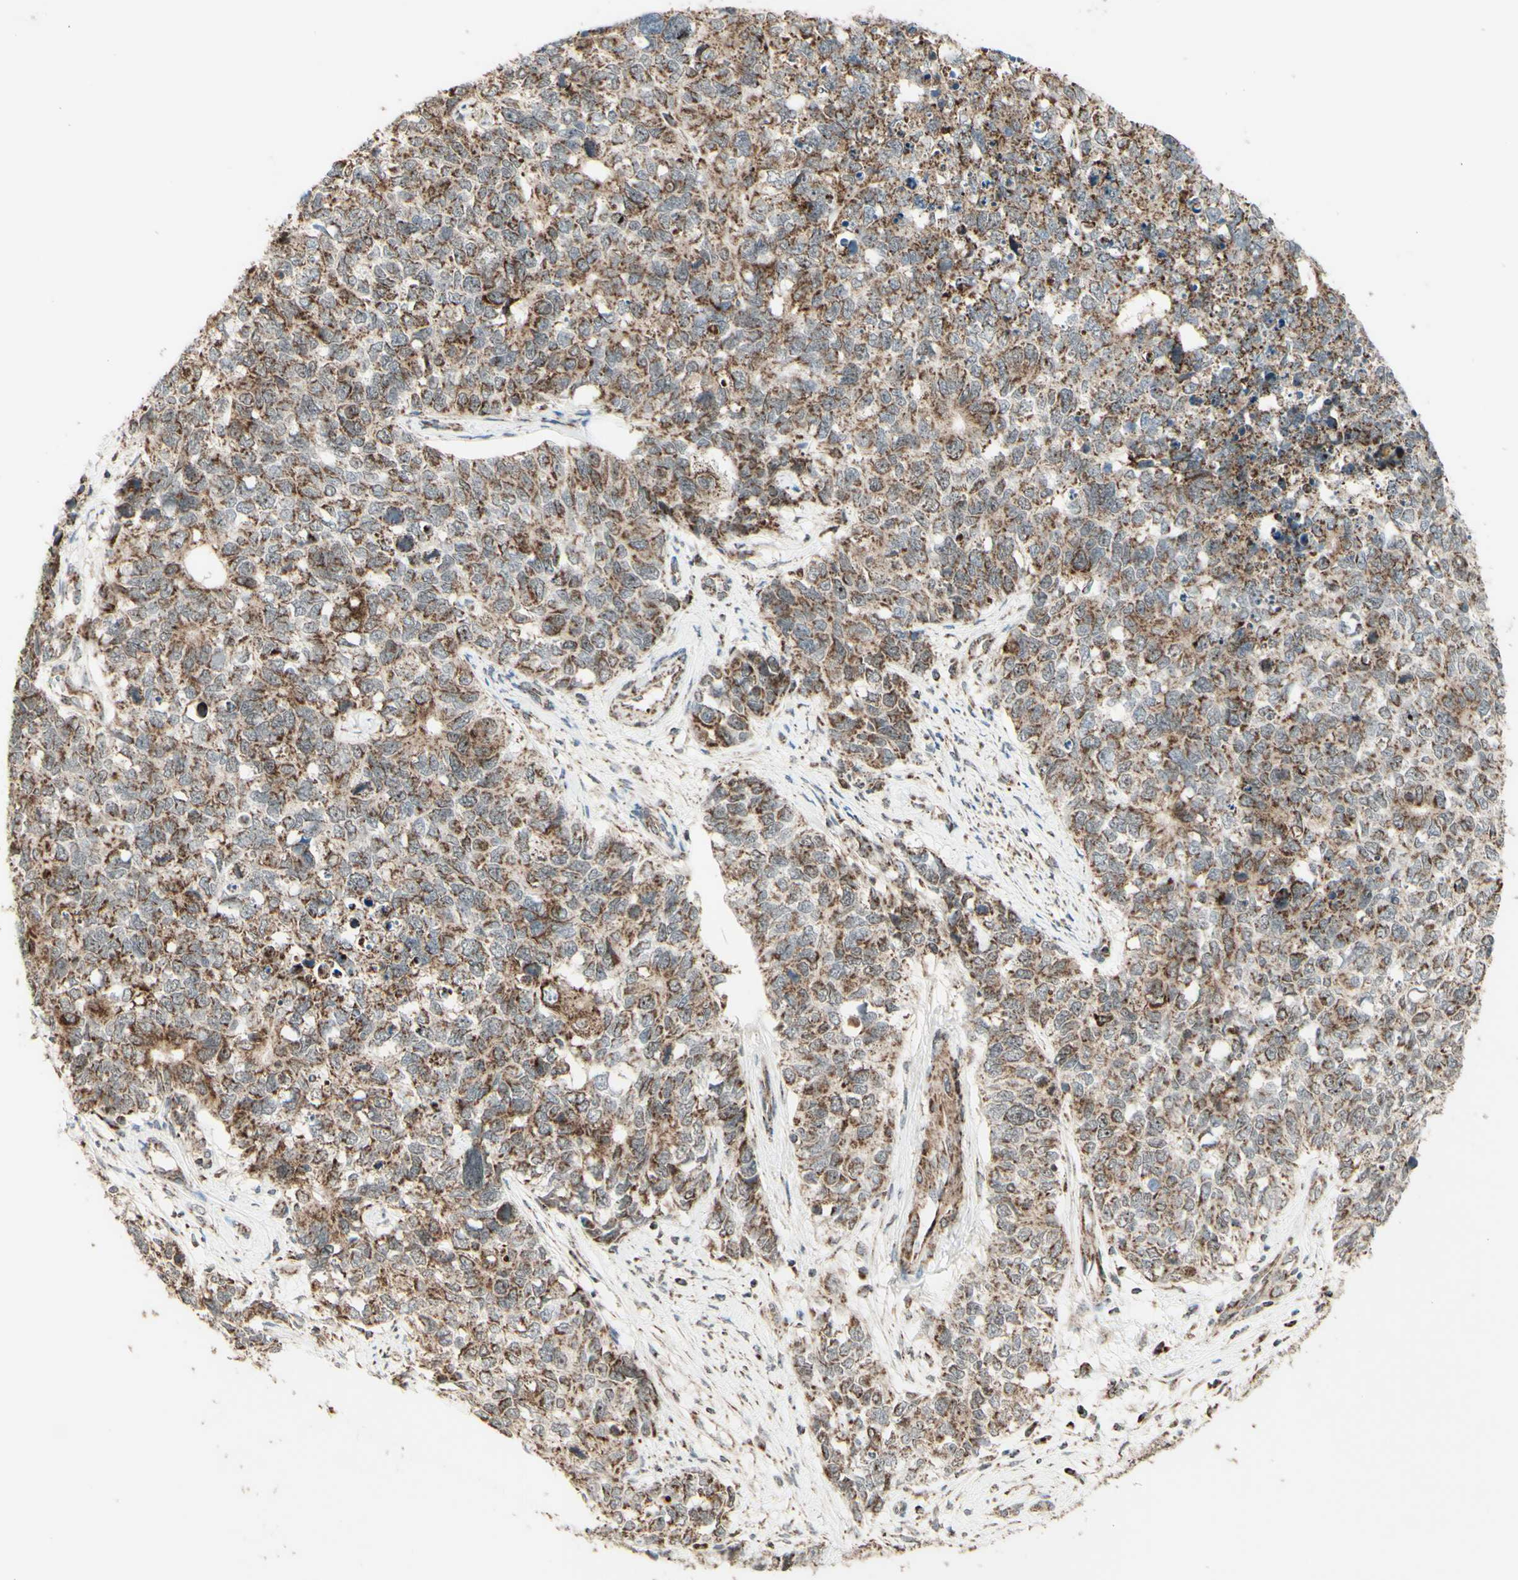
{"staining": {"intensity": "moderate", "quantity": ">75%", "location": "cytoplasmic/membranous"}, "tissue": "cervical cancer", "cell_type": "Tumor cells", "image_type": "cancer", "snomed": [{"axis": "morphology", "description": "Squamous cell carcinoma, NOS"}, {"axis": "topography", "description": "Cervix"}], "caption": "Protein expression analysis of human cervical cancer reveals moderate cytoplasmic/membranous staining in about >75% of tumor cells. (DAB IHC with brightfield microscopy, high magnification).", "gene": "DHRS3", "patient": {"sex": "female", "age": 63}}